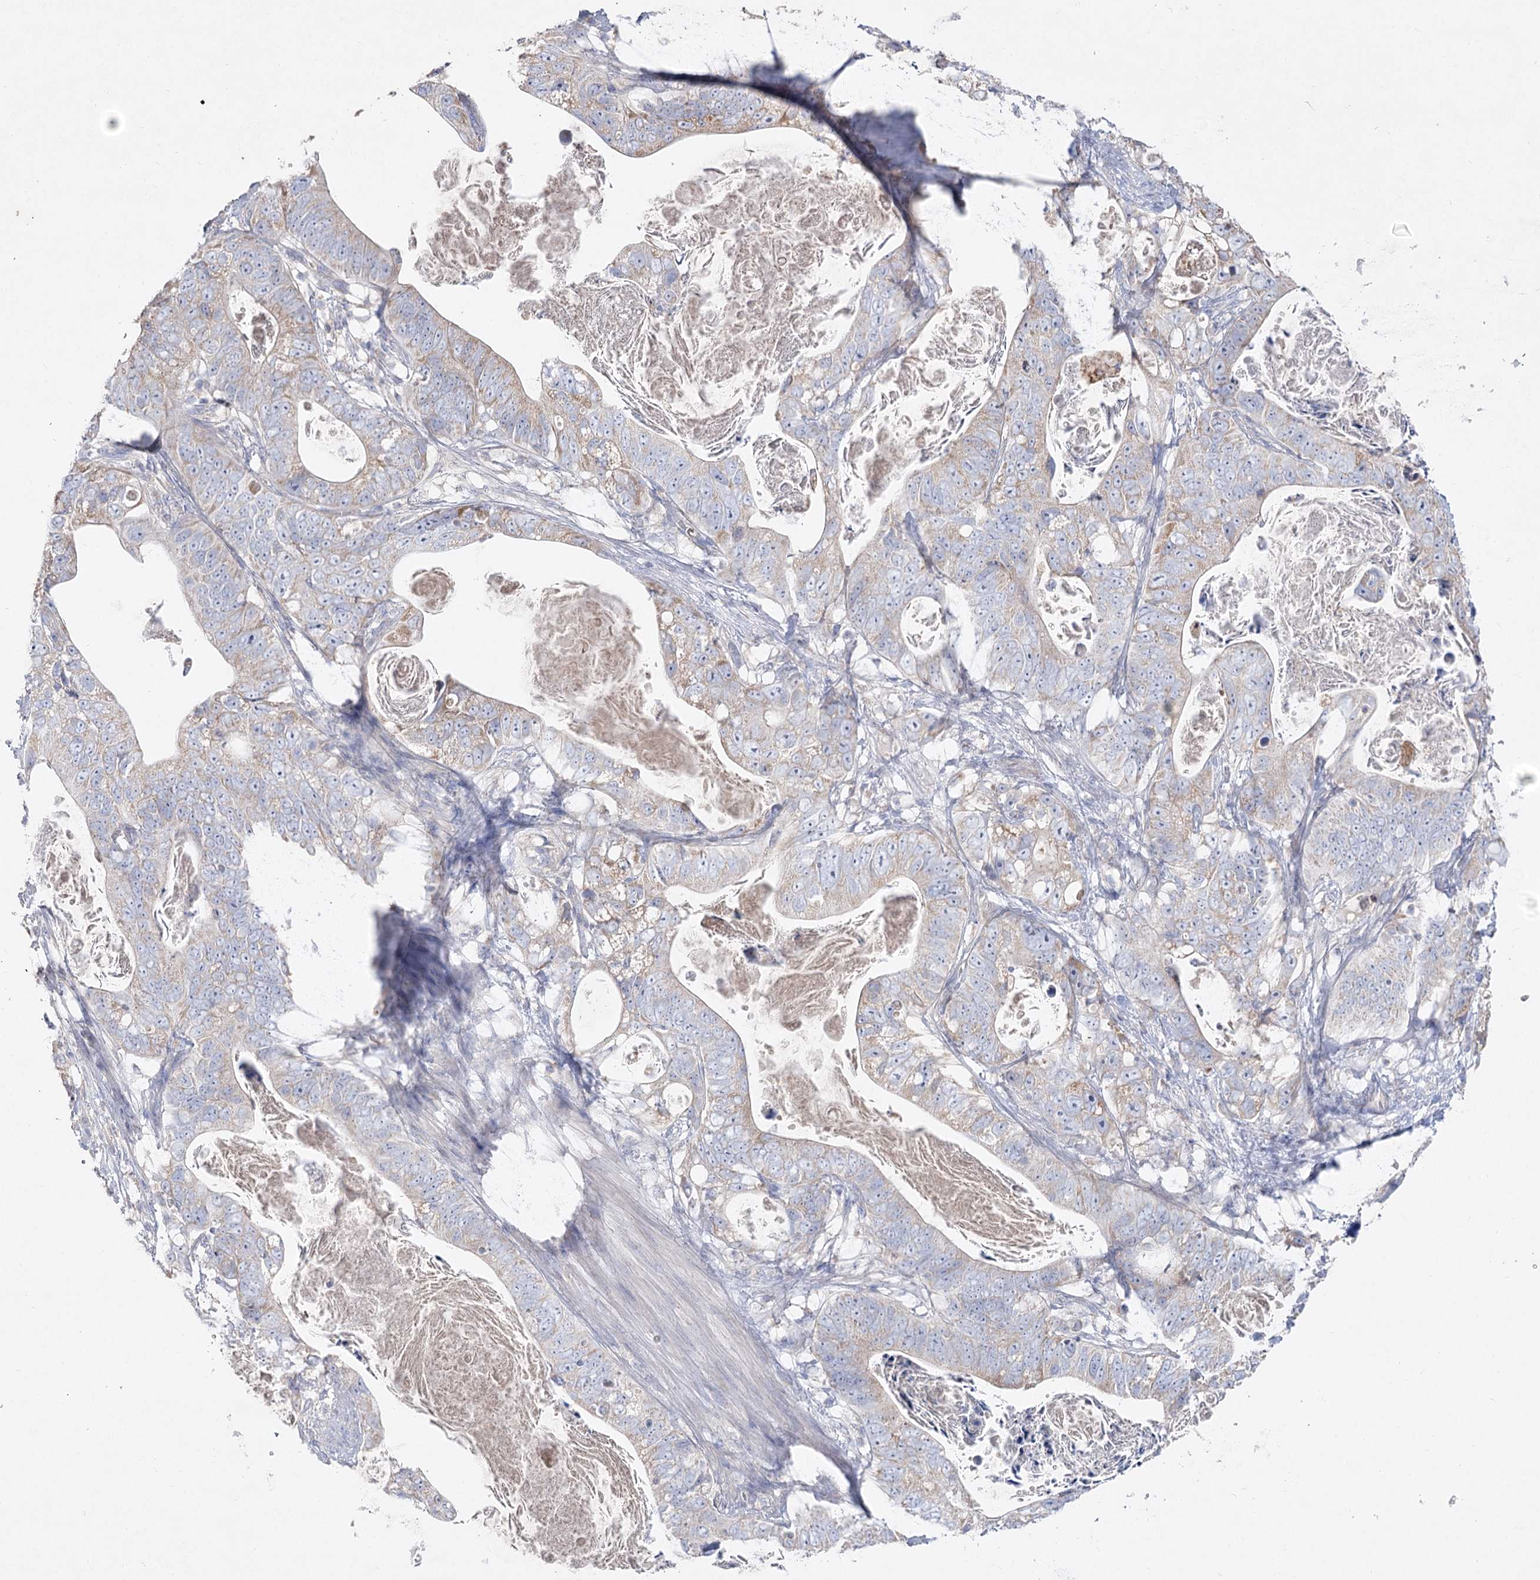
{"staining": {"intensity": "weak", "quantity": "25%-75%", "location": "cytoplasmic/membranous"}, "tissue": "stomach cancer", "cell_type": "Tumor cells", "image_type": "cancer", "snomed": [{"axis": "morphology", "description": "Normal tissue, NOS"}, {"axis": "morphology", "description": "Adenocarcinoma, NOS"}, {"axis": "topography", "description": "Stomach"}], "caption": "Immunohistochemical staining of human adenocarcinoma (stomach) displays low levels of weak cytoplasmic/membranous protein staining in about 25%-75% of tumor cells.", "gene": "TMEM187", "patient": {"sex": "female", "age": 89}}